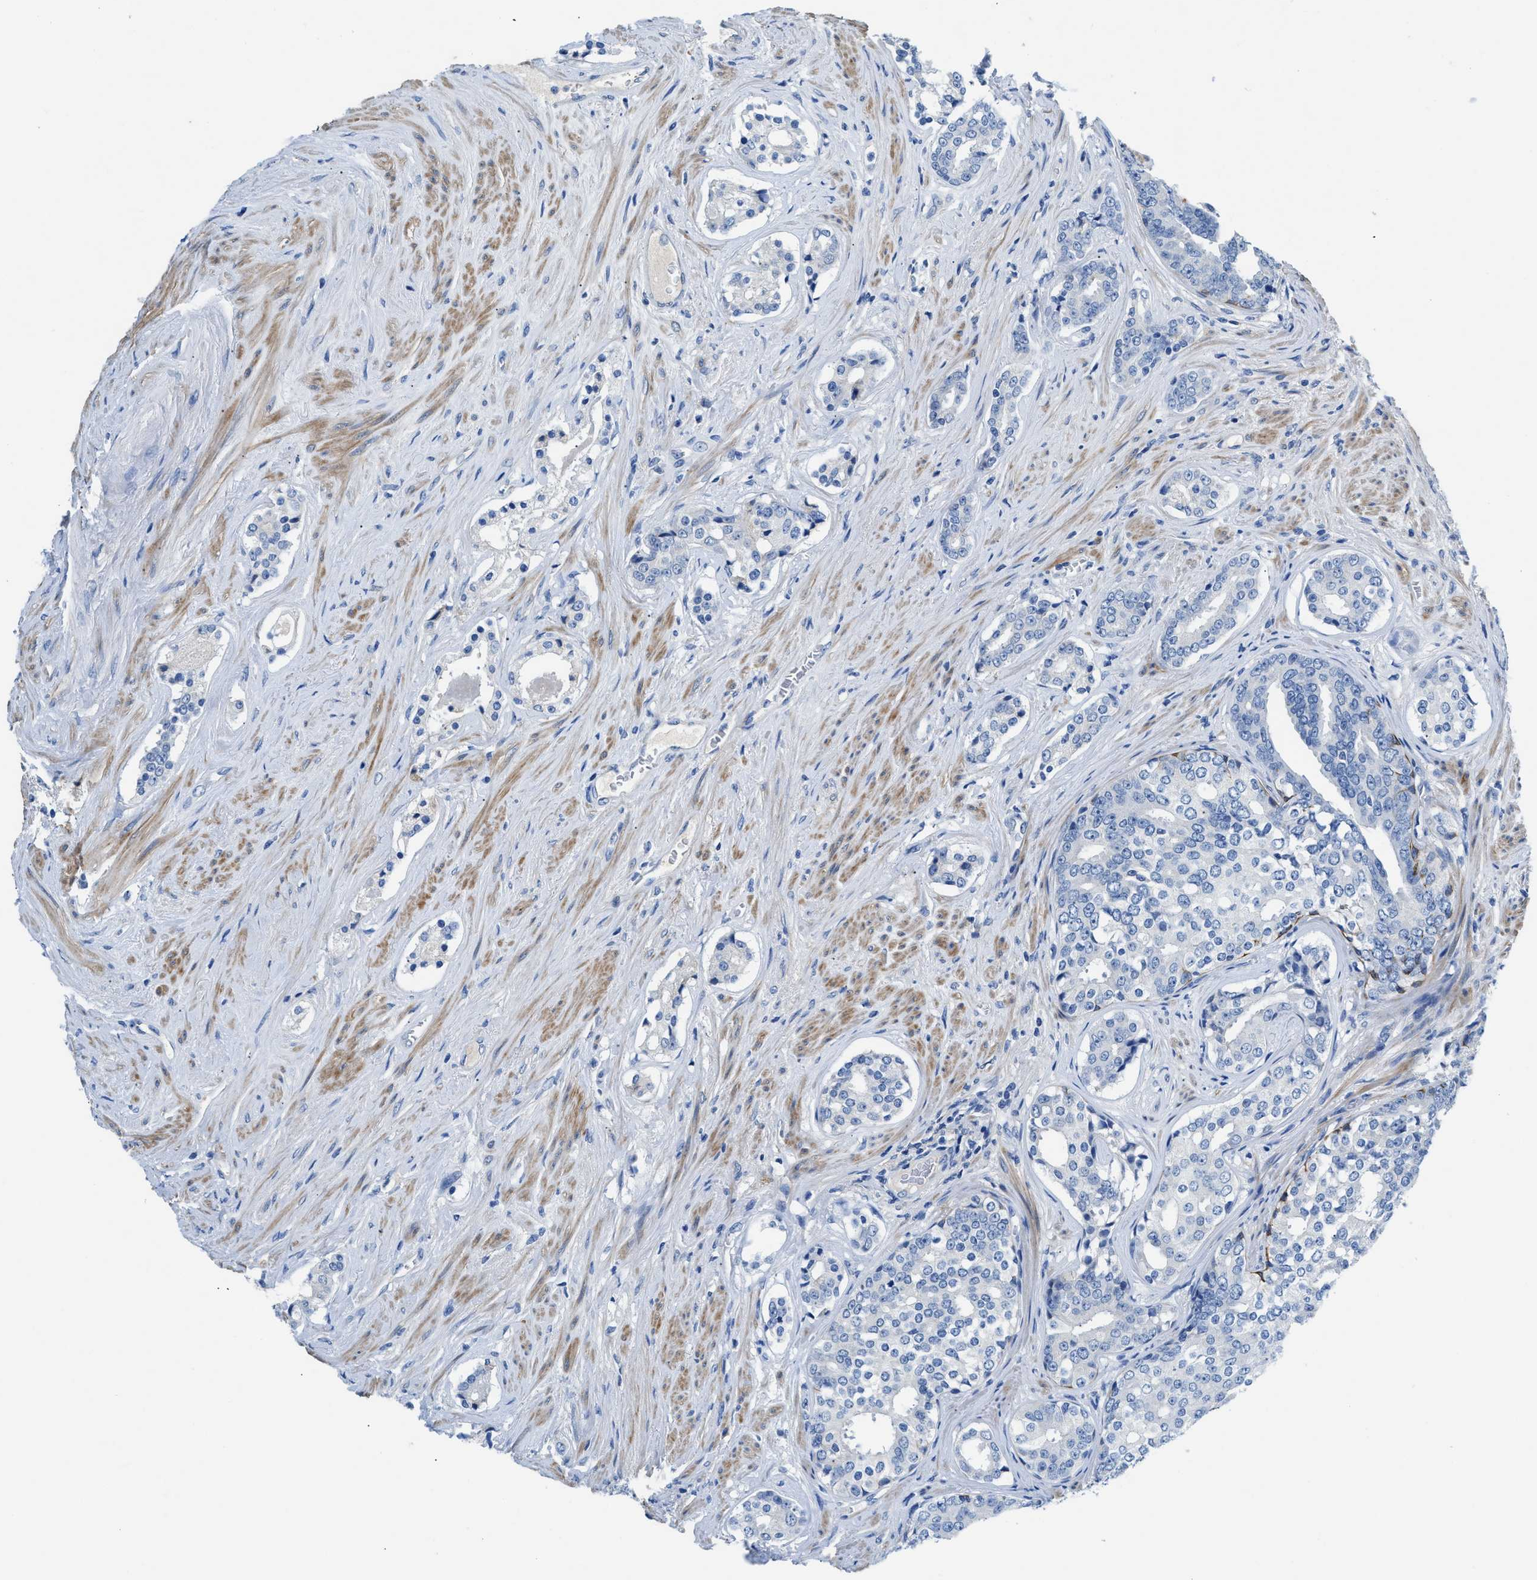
{"staining": {"intensity": "negative", "quantity": "none", "location": "none"}, "tissue": "prostate cancer", "cell_type": "Tumor cells", "image_type": "cancer", "snomed": [{"axis": "morphology", "description": "Adenocarcinoma, High grade"}, {"axis": "topography", "description": "Prostate"}], "caption": "Prostate high-grade adenocarcinoma was stained to show a protein in brown. There is no significant positivity in tumor cells.", "gene": "SLC10A6", "patient": {"sex": "male", "age": 71}}